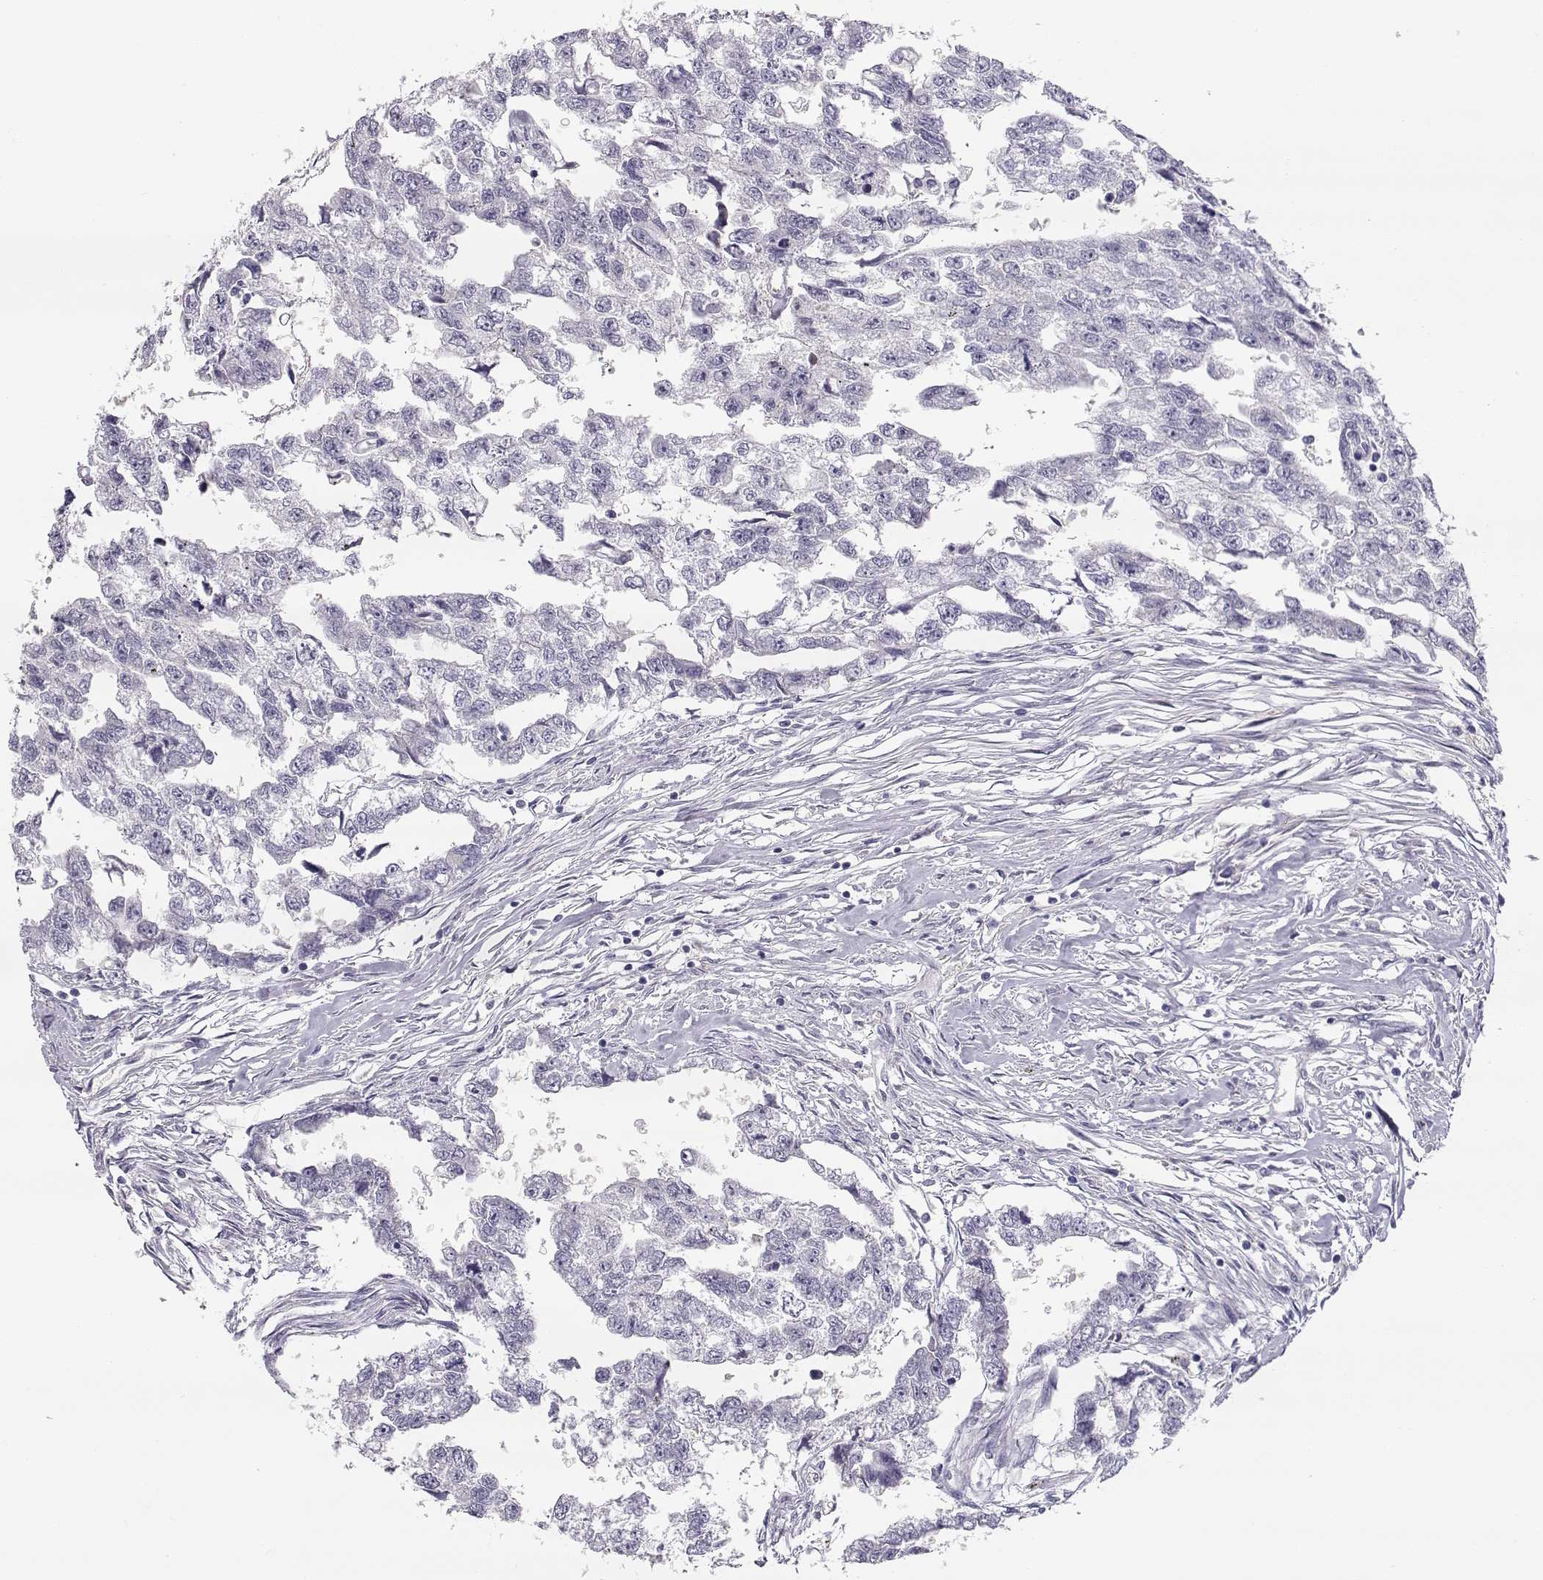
{"staining": {"intensity": "negative", "quantity": "none", "location": "none"}, "tissue": "testis cancer", "cell_type": "Tumor cells", "image_type": "cancer", "snomed": [{"axis": "morphology", "description": "Carcinoma, Embryonal, NOS"}, {"axis": "morphology", "description": "Teratoma, malignant, NOS"}, {"axis": "topography", "description": "Testis"}], "caption": "The image shows no staining of tumor cells in testis teratoma (malignant).", "gene": "TTC26", "patient": {"sex": "male", "age": 44}}